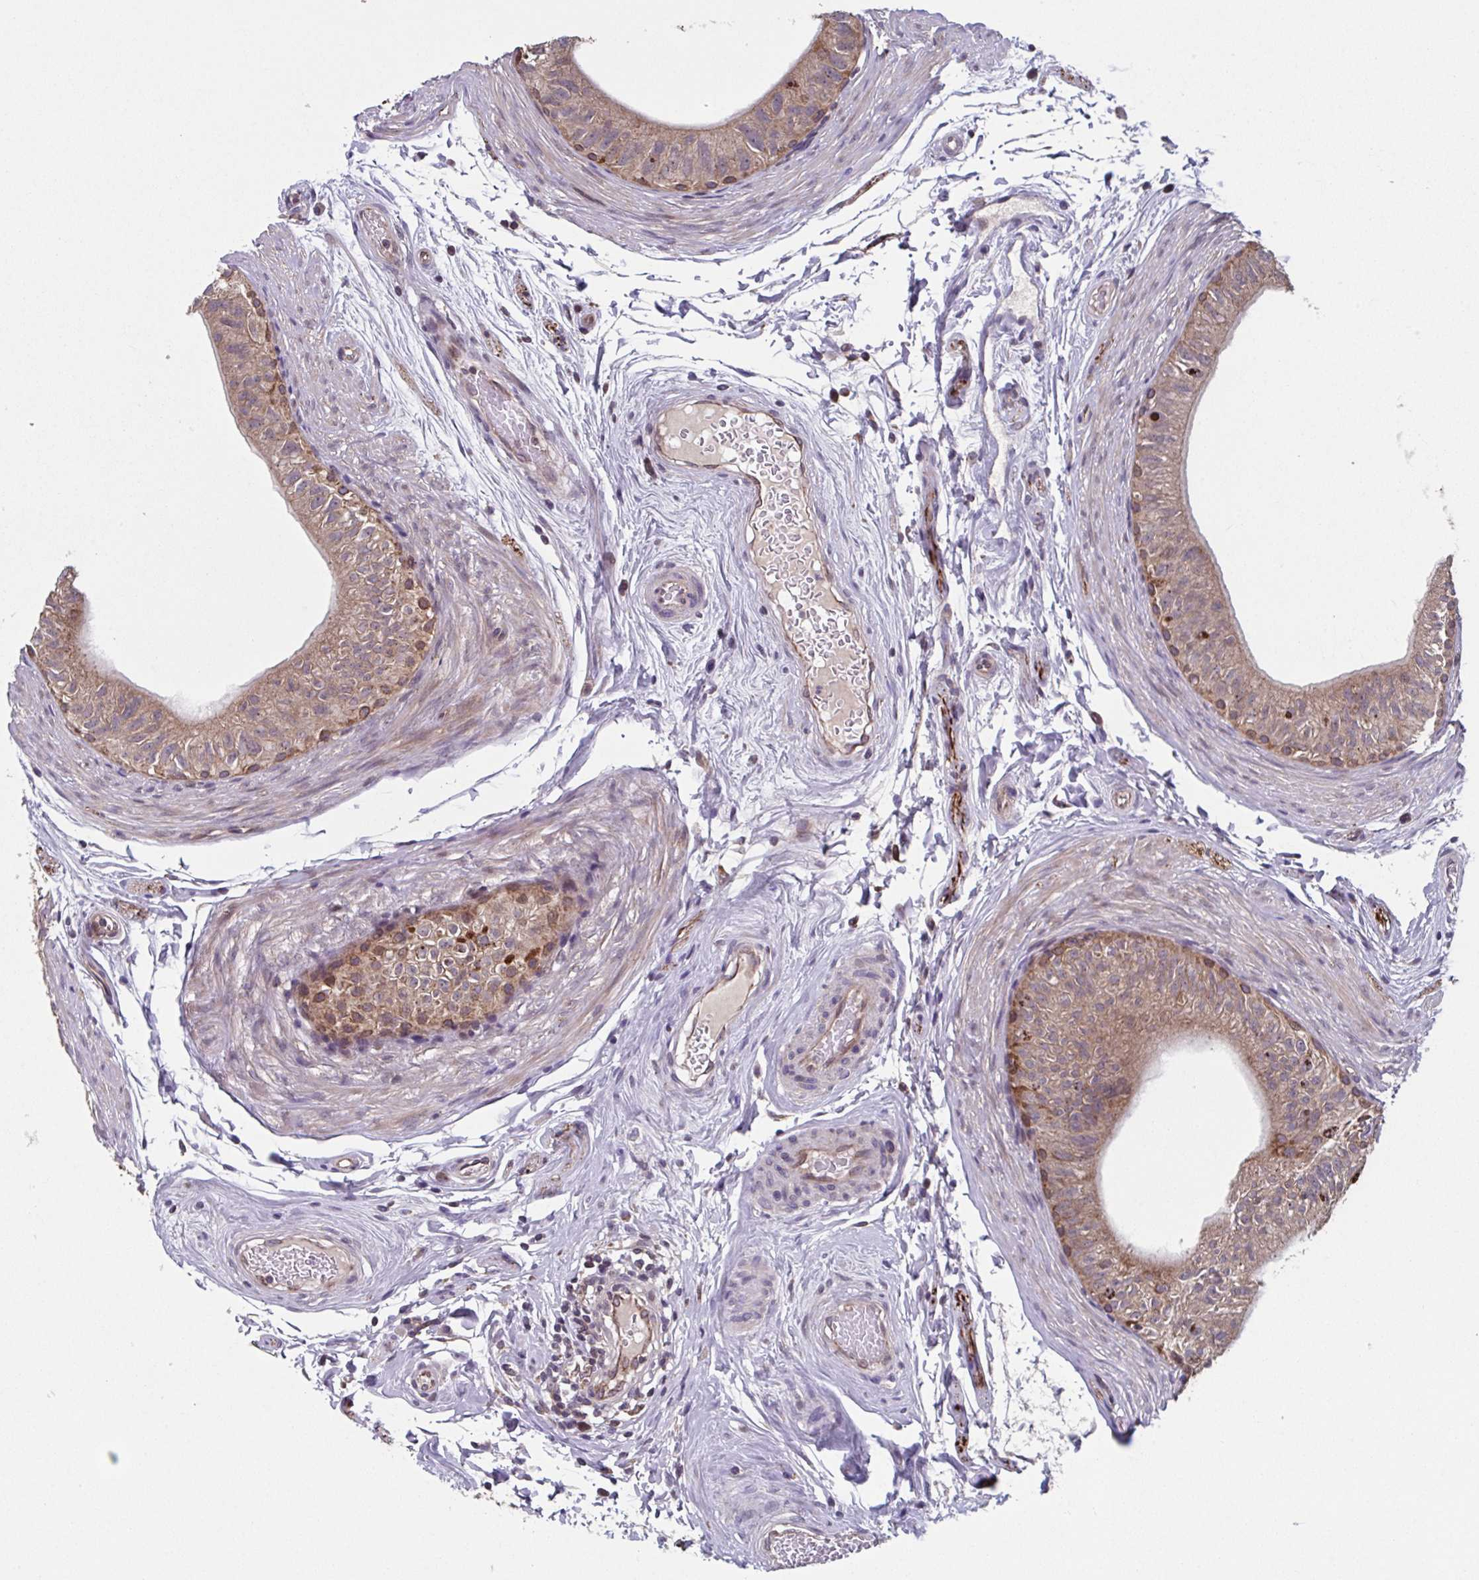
{"staining": {"intensity": "moderate", "quantity": ">75%", "location": "cytoplasmic/membranous"}, "tissue": "epididymis", "cell_type": "Glandular cells", "image_type": "normal", "snomed": [{"axis": "morphology", "description": "Normal tissue, NOS"}, {"axis": "topography", "description": "Epididymis"}], "caption": "Epididymis stained with IHC reveals moderate cytoplasmic/membranous staining in approximately >75% of glandular cells. Using DAB (3,3'-diaminobenzidine) (brown) and hematoxylin (blue) stains, captured at high magnification using brightfield microscopy.", "gene": "TTC19", "patient": {"sex": "male", "age": 36}}